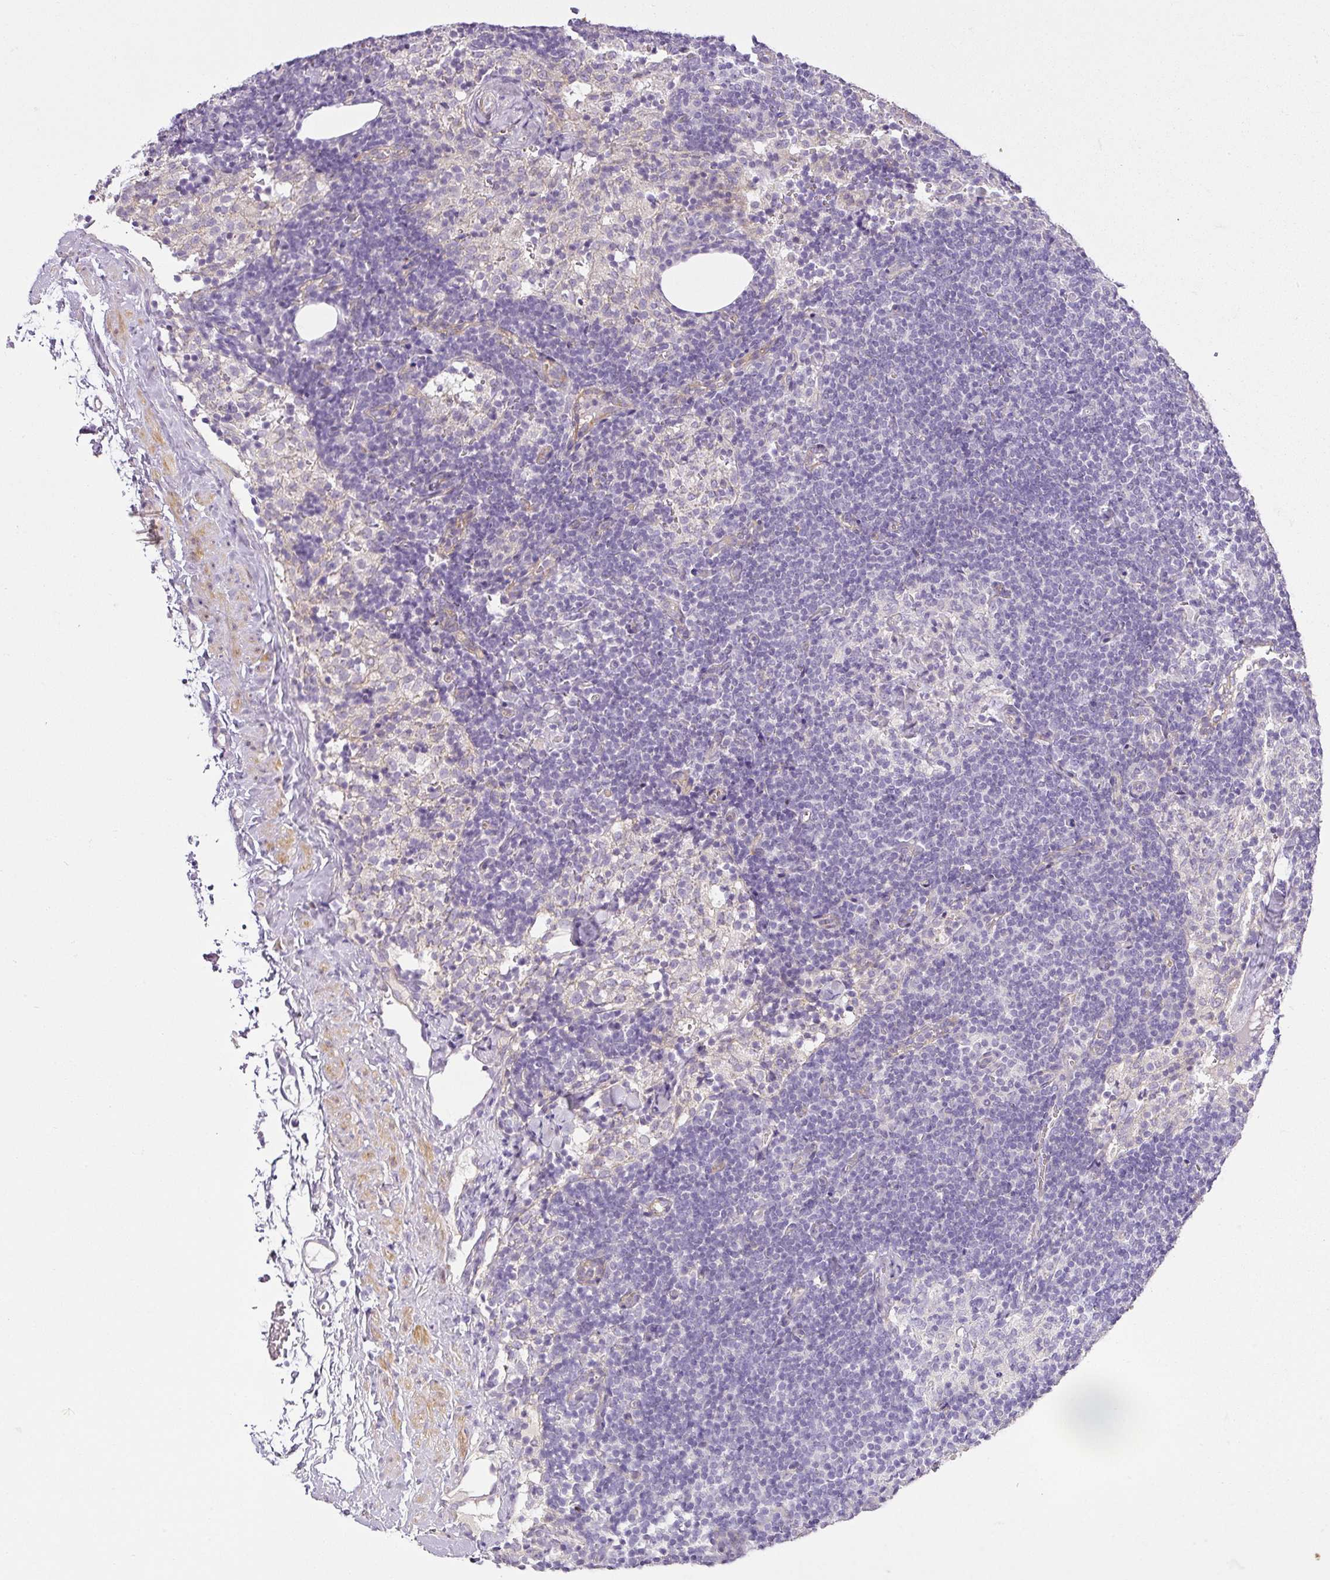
{"staining": {"intensity": "negative", "quantity": "none", "location": "none"}, "tissue": "lymph node", "cell_type": "Germinal center cells", "image_type": "normal", "snomed": [{"axis": "morphology", "description": "Normal tissue, NOS"}, {"axis": "topography", "description": "Lymph node"}], "caption": "The photomicrograph exhibits no staining of germinal center cells in normal lymph node.", "gene": "RAX2", "patient": {"sex": "female", "age": 52}}